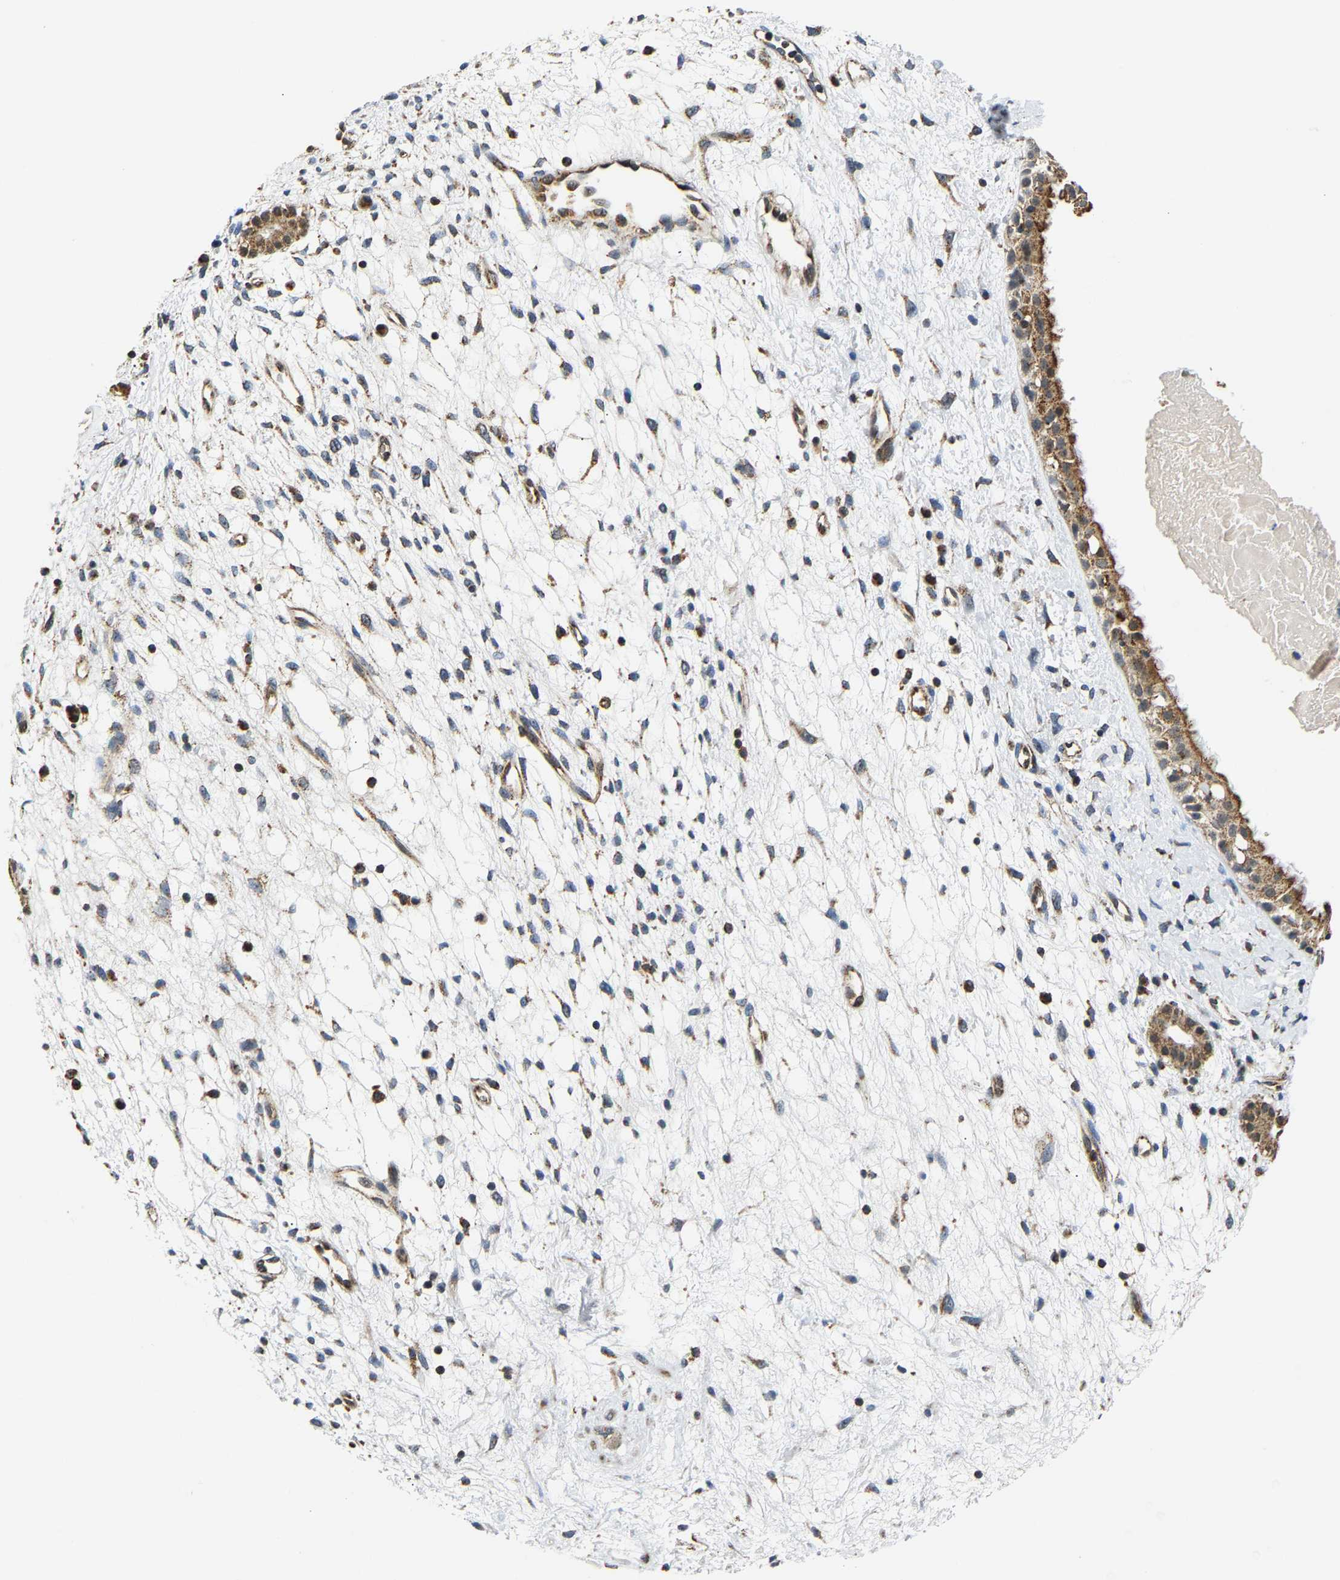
{"staining": {"intensity": "moderate", "quantity": ">75%", "location": "cytoplasmic/membranous"}, "tissue": "nasopharynx", "cell_type": "Respiratory epithelial cells", "image_type": "normal", "snomed": [{"axis": "morphology", "description": "Normal tissue, NOS"}, {"axis": "topography", "description": "Nasopharynx"}], "caption": "DAB (3,3'-diaminobenzidine) immunohistochemical staining of unremarkable nasopharynx exhibits moderate cytoplasmic/membranous protein expression in about >75% of respiratory epithelial cells.", "gene": "GIMAP7", "patient": {"sex": "male", "age": 22}}